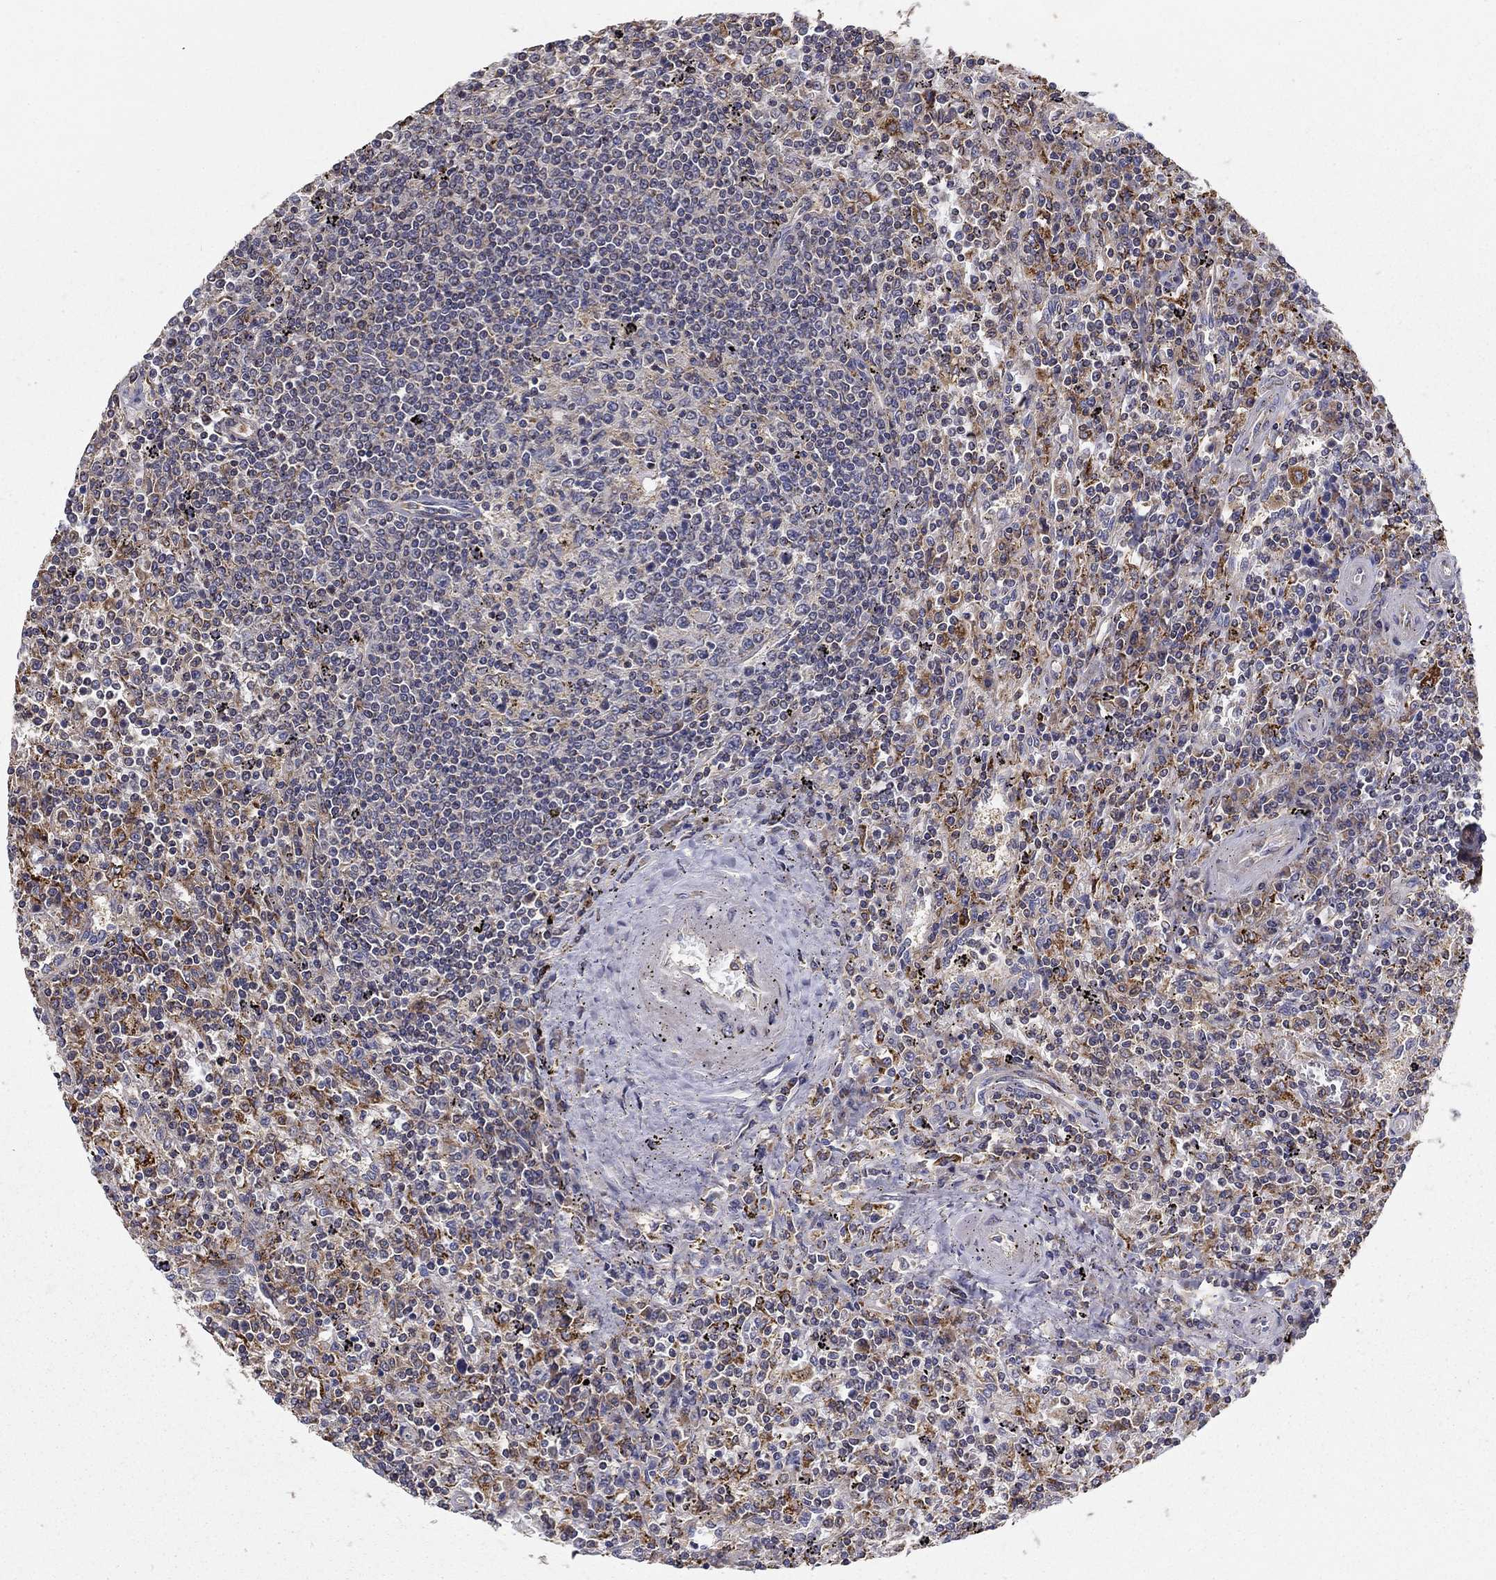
{"staining": {"intensity": "negative", "quantity": "none", "location": "none"}, "tissue": "lymphoma", "cell_type": "Tumor cells", "image_type": "cancer", "snomed": [{"axis": "morphology", "description": "Malignant lymphoma, non-Hodgkin's type, Low grade"}, {"axis": "topography", "description": "Spleen"}], "caption": "IHC image of human lymphoma stained for a protein (brown), which shows no expression in tumor cells.", "gene": "ALDH4A1", "patient": {"sex": "male", "age": 62}}